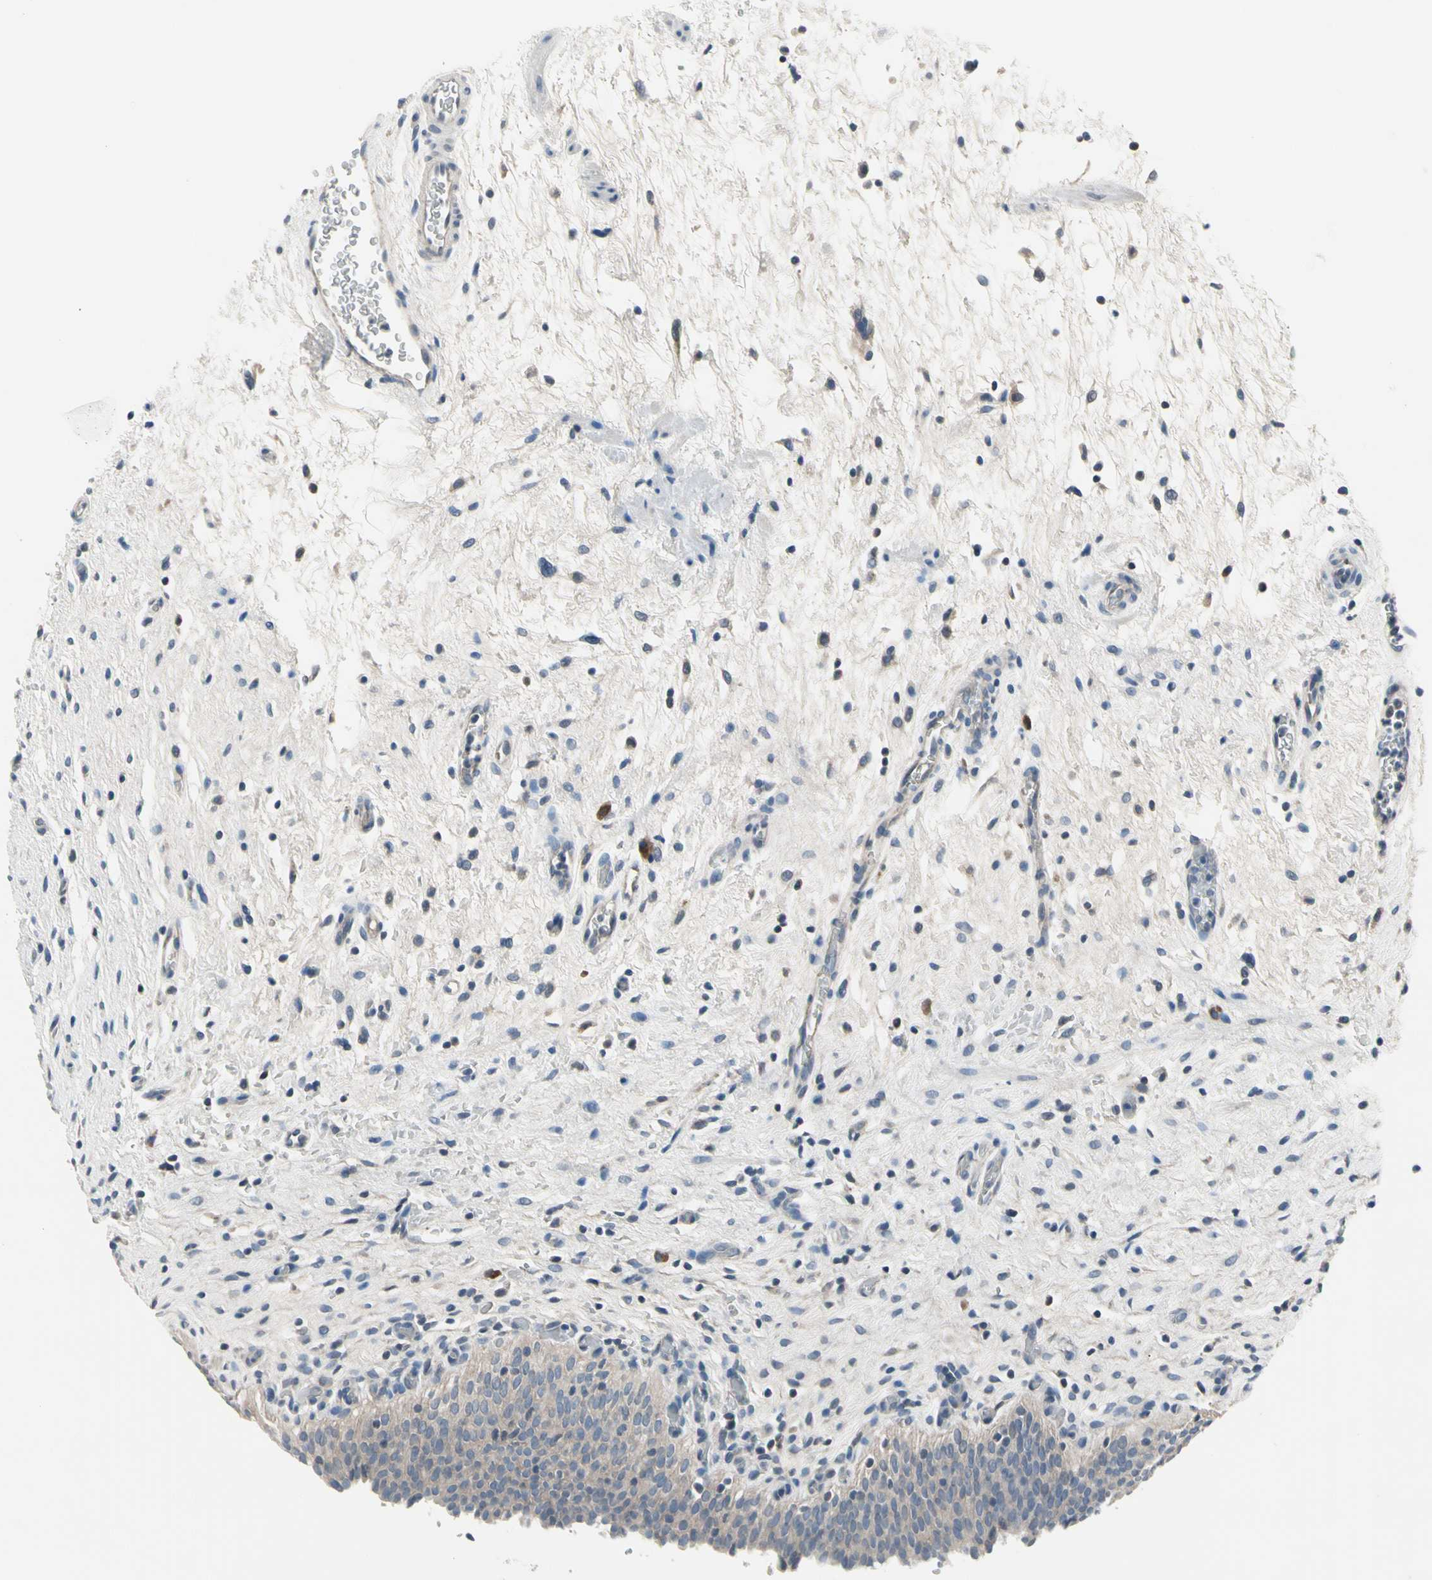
{"staining": {"intensity": "weak", "quantity": "25%-75%", "location": "cytoplasmic/membranous"}, "tissue": "urinary bladder", "cell_type": "Urothelial cells", "image_type": "normal", "snomed": [{"axis": "morphology", "description": "Normal tissue, NOS"}, {"axis": "topography", "description": "Urinary bladder"}], "caption": "Protein expression analysis of unremarkable human urinary bladder reveals weak cytoplasmic/membranous staining in about 25%-75% of urothelial cells. The staining is performed using DAB (3,3'-diaminobenzidine) brown chromogen to label protein expression. The nuclei are counter-stained blue using hematoxylin.", "gene": "SELENOK", "patient": {"sex": "male", "age": 51}}